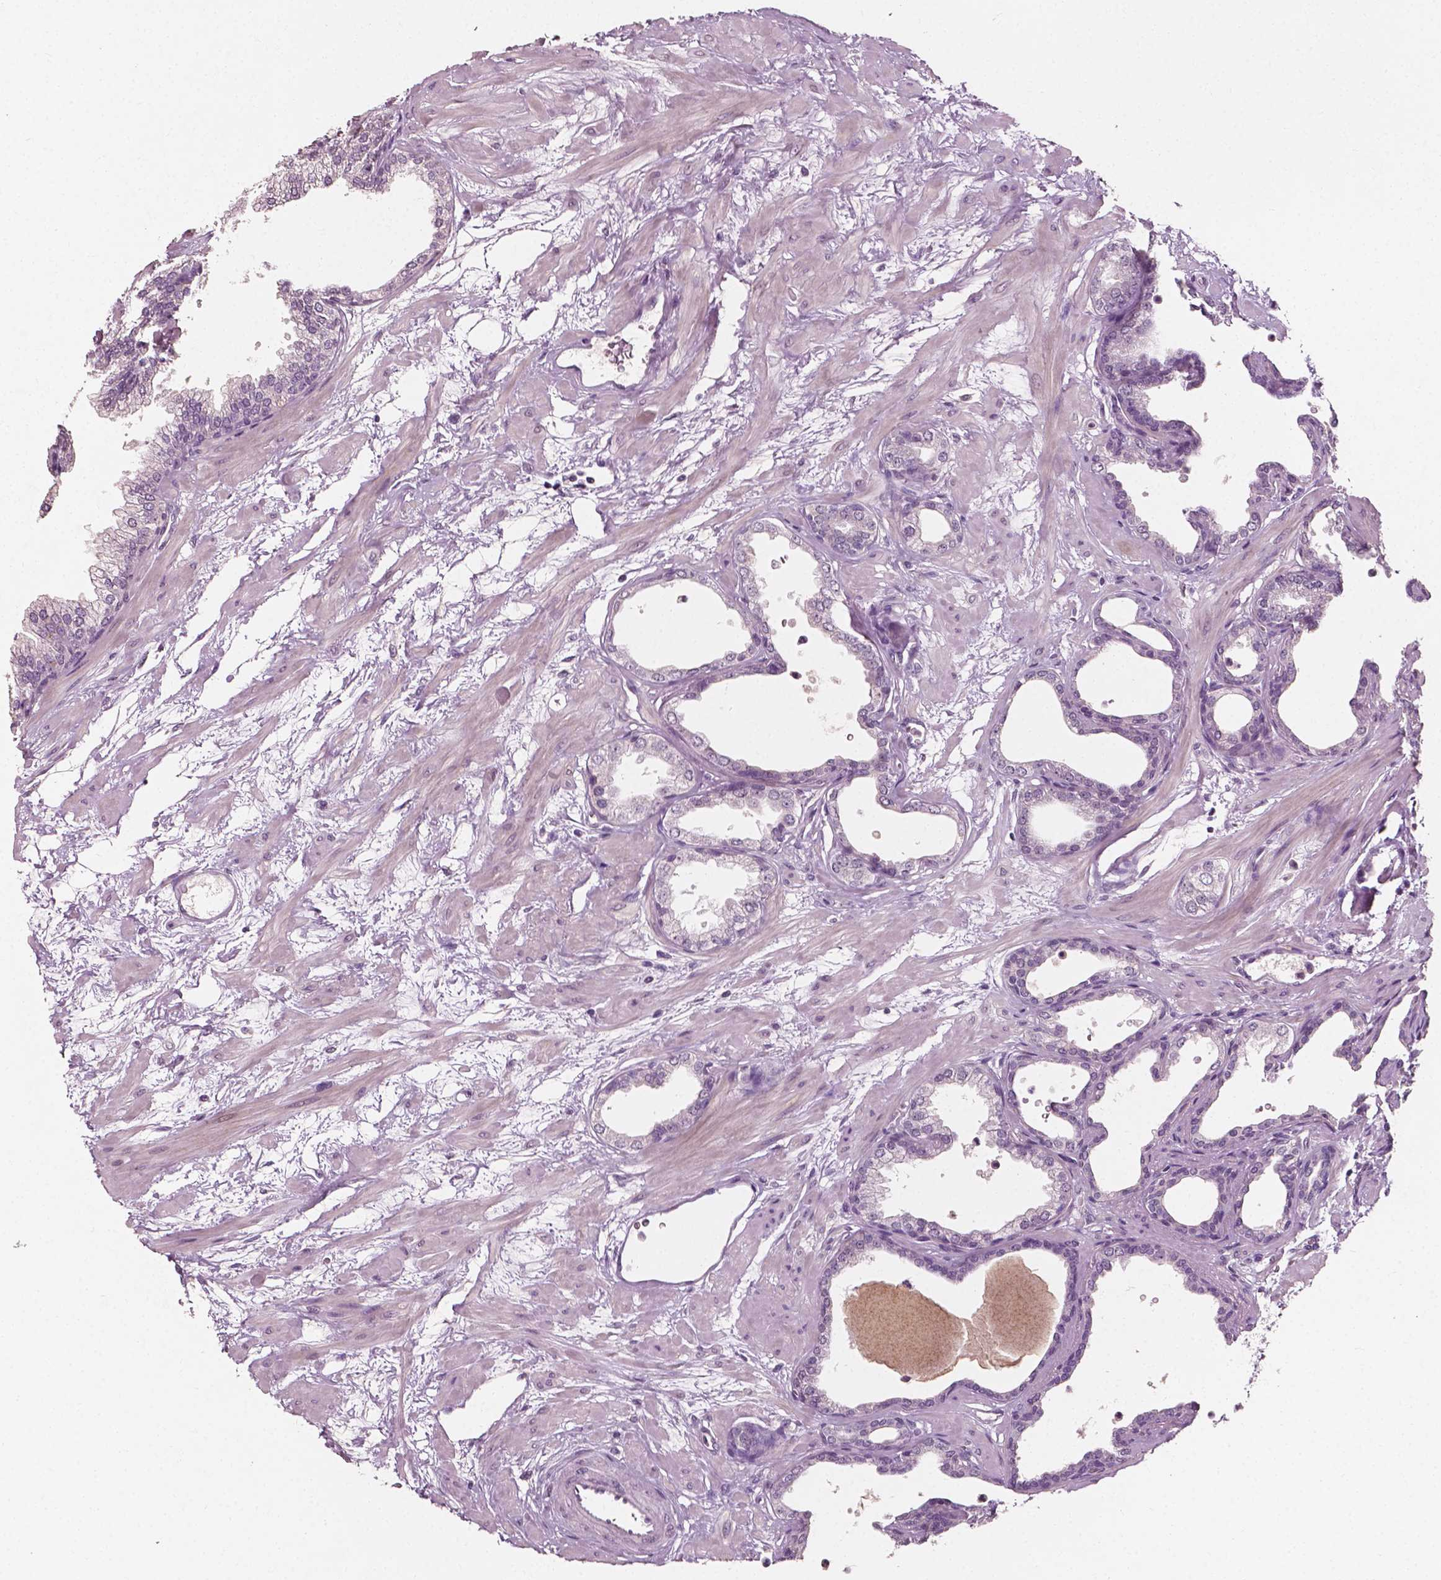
{"staining": {"intensity": "negative", "quantity": "none", "location": "none"}, "tissue": "prostate", "cell_type": "Glandular cells", "image_type": "normal", "snomed": [{"axis": "morphology", "description": "Normal tissue, NOS"}, {"axis": "topography", "description": "Prostate"}], "caption": "This photomicrograph is of unremarkable prostate stained with immunohistochemistry (IHC) to label a protein in brown with the nuclei are counter-stained blue. There is no expression in glandular cells.", "gene": "PLA2R1", "patient": {"sex": "male", "age": 37}}